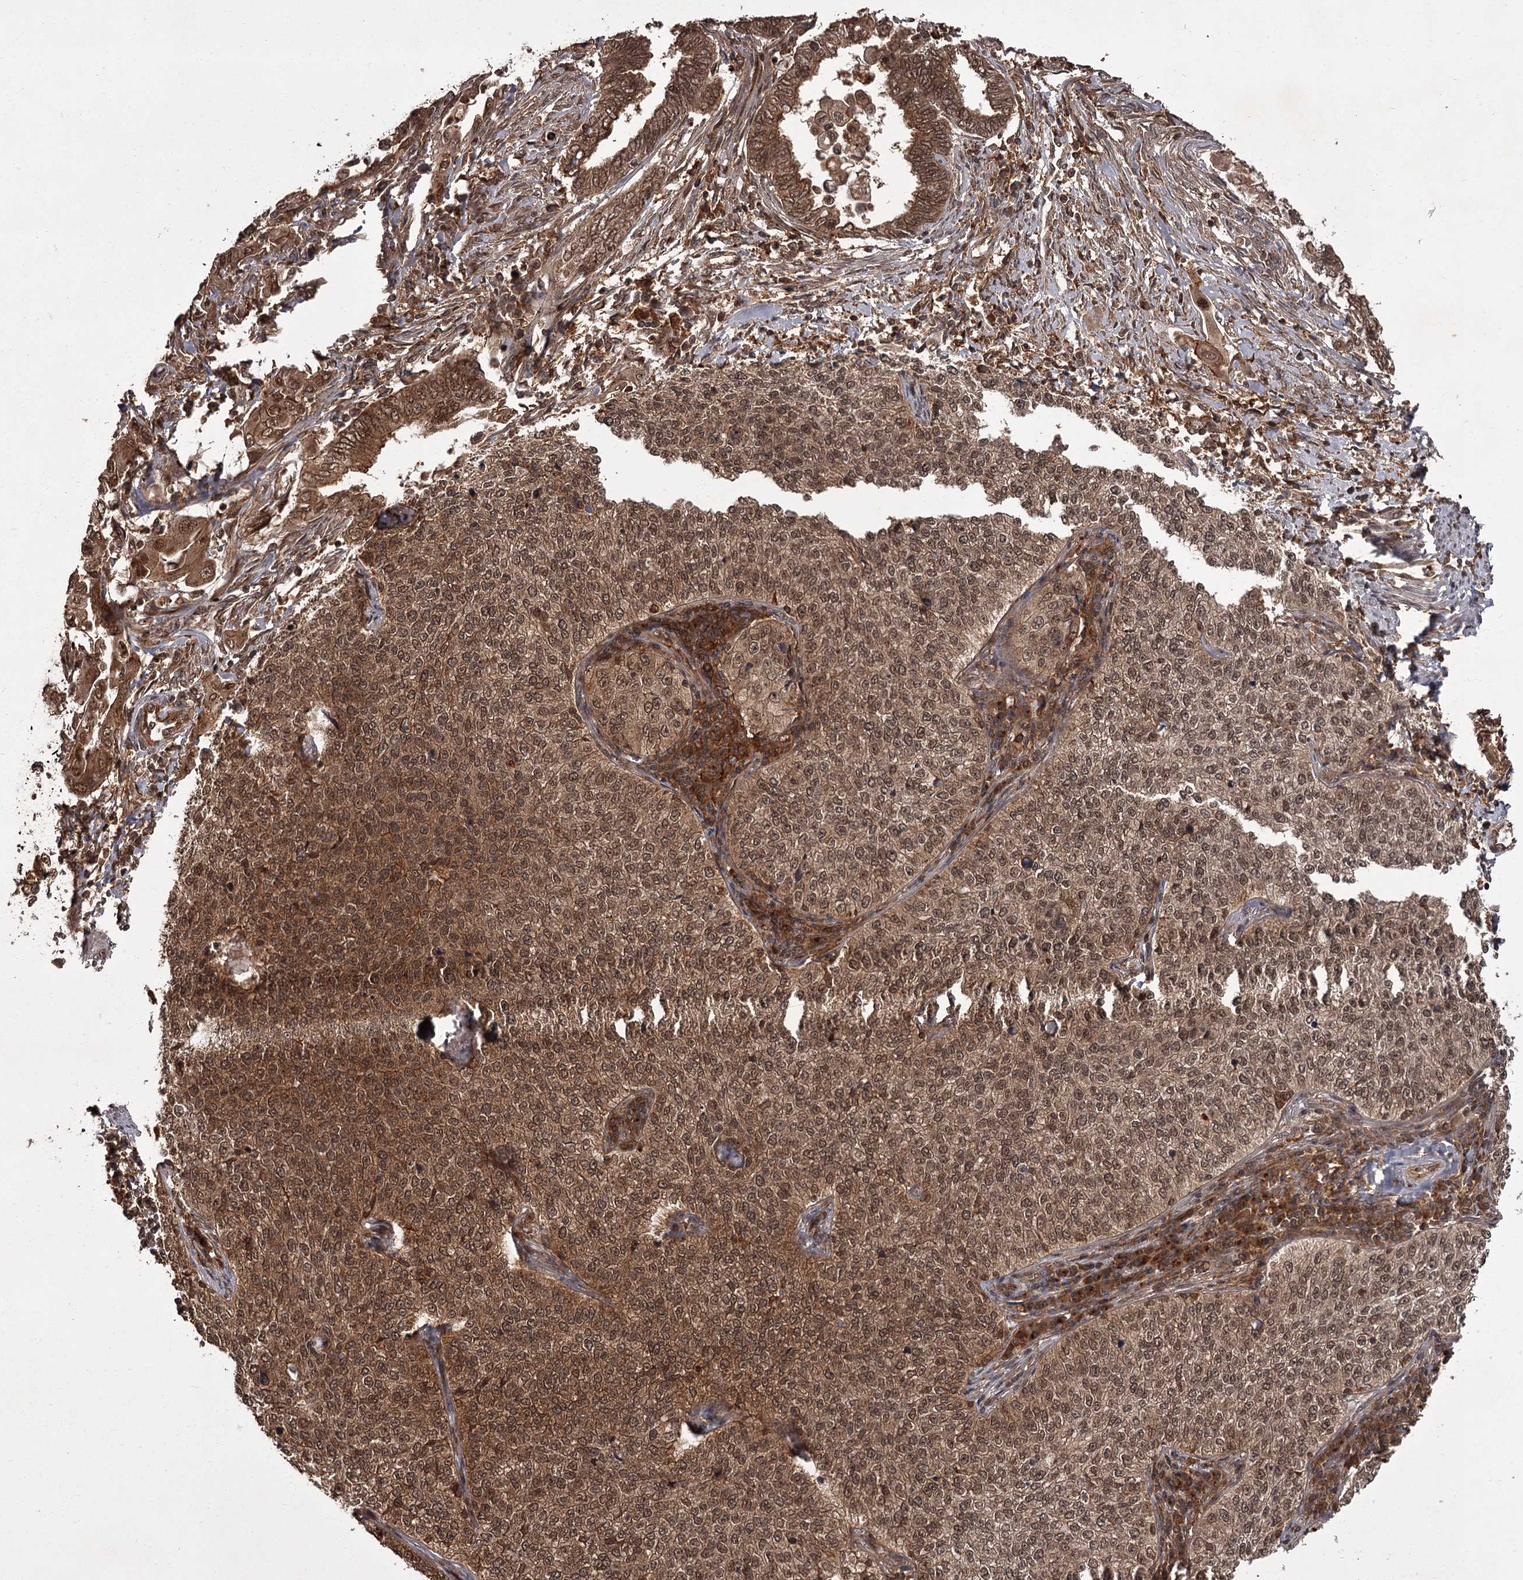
{"staining": {"intensity": "moderate", "quantity": ">75%", "location": "cytoplasmic/membranous,nuclear"}, "tissue": "cervical cancer", "cell_type": "Tumor cells", "image_type": "cancer", "snomed": [{"axis": "morphology", "description": "Squamous cell carcinoma, NOS"}, {"axis": "topography", "description": "Cervix"}], "caption": "Cervical squamous cell carcinoma stained for a protein exhibits moderate cytoplasmic/membranous and nuclear positivity in tumor cells. (IHC, brightfield microscopy, high magnification).", "gene": "TBC1D23", "patient": {"sex": "female", "age": 35}}